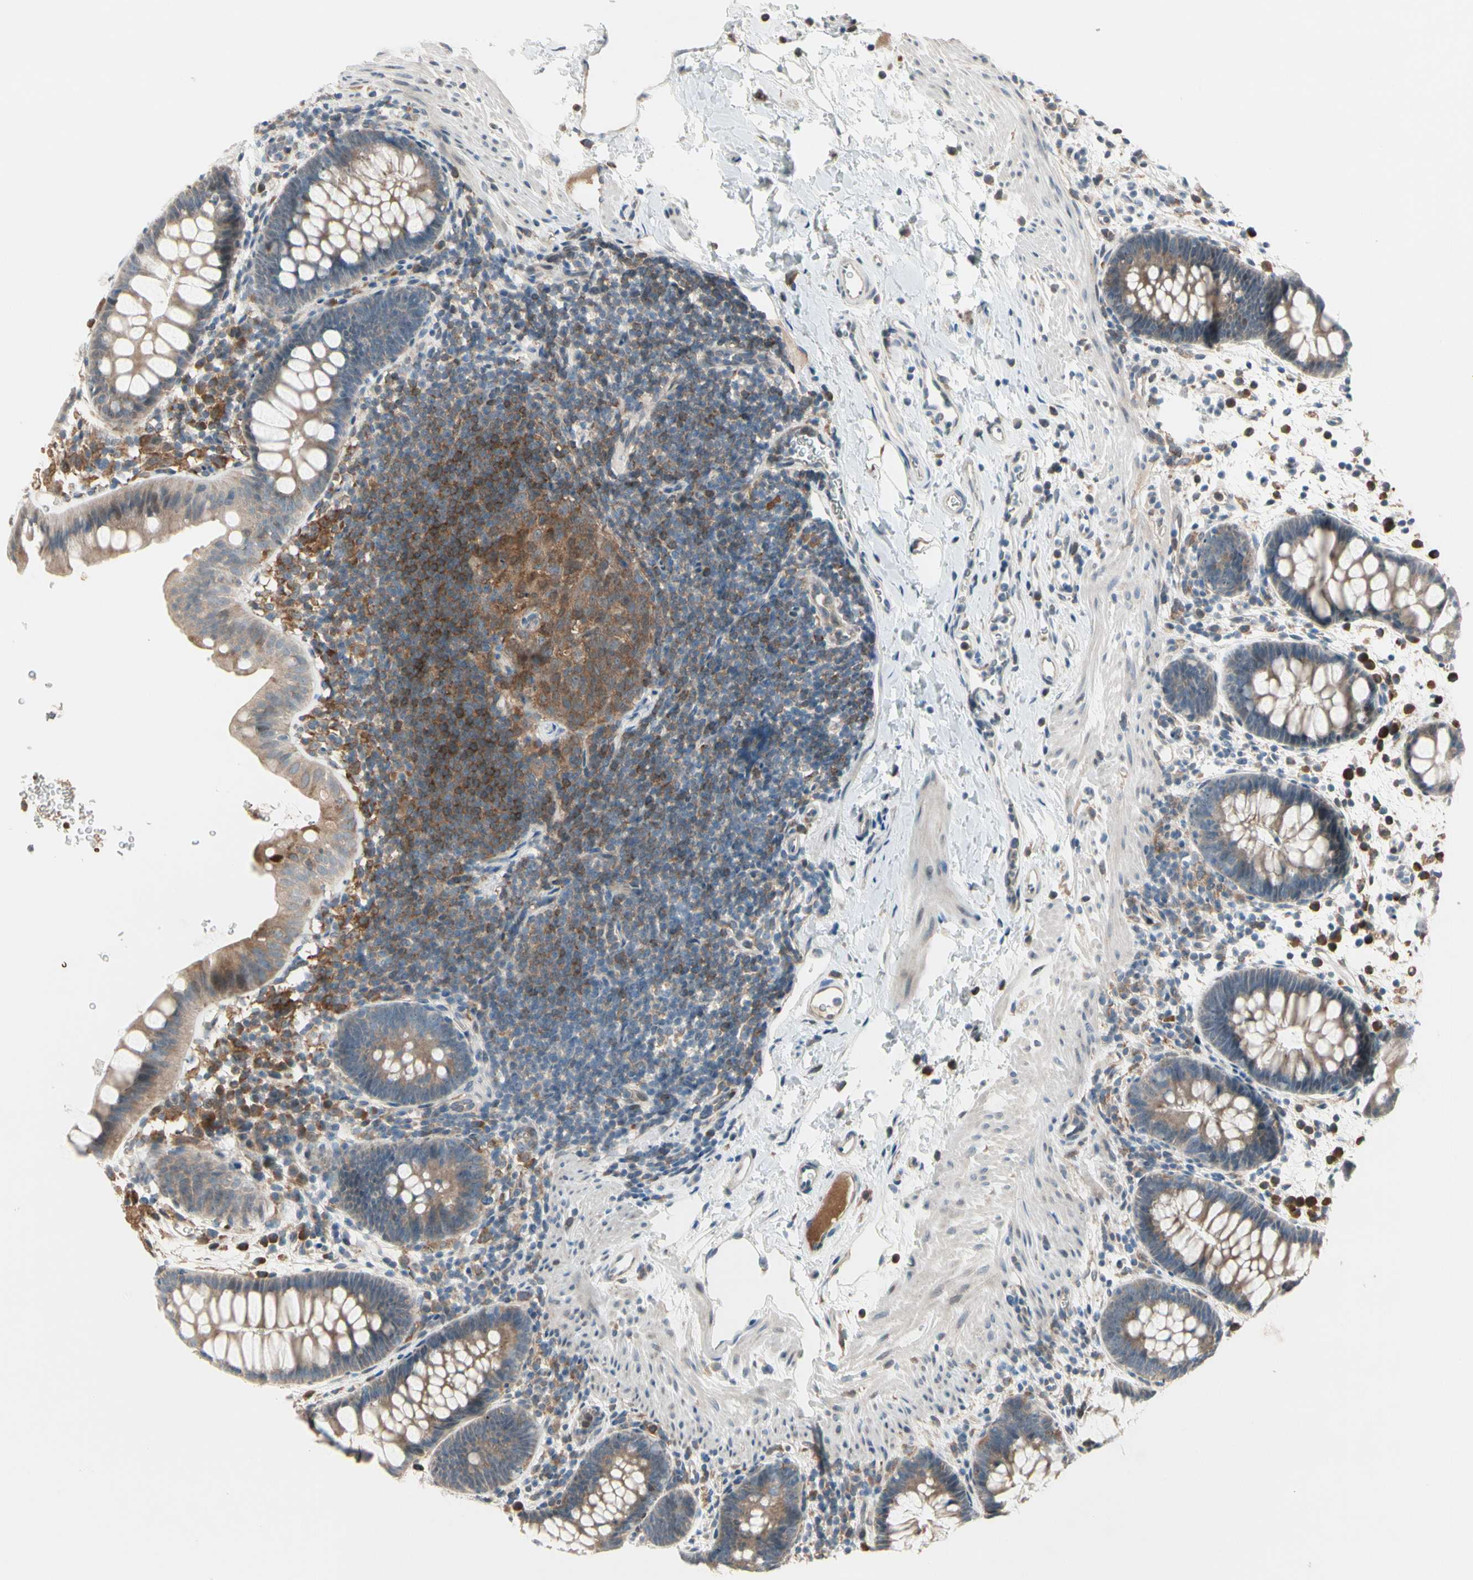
{"staining": {"intensity": "weak", "quantity": ">75%", "location": "cytoplasmic/membranous"}, "tissue": "rectum", "cell_type": "Glandular cells", "image_type": "normal", "snomed": [{"axis": "morphology", "description": "Normal tissue, NOS"}, {"axis": "topography", "description": "Rectum"}], "caption": "This image reveals immunohistochemistry staining of unremarkable human rectum, with low weak cytoplasmic/membranous staining in approximately >75% of glandular cells.", "gene": "SNX29", "patient": {"sex": "female", "age": 24}}